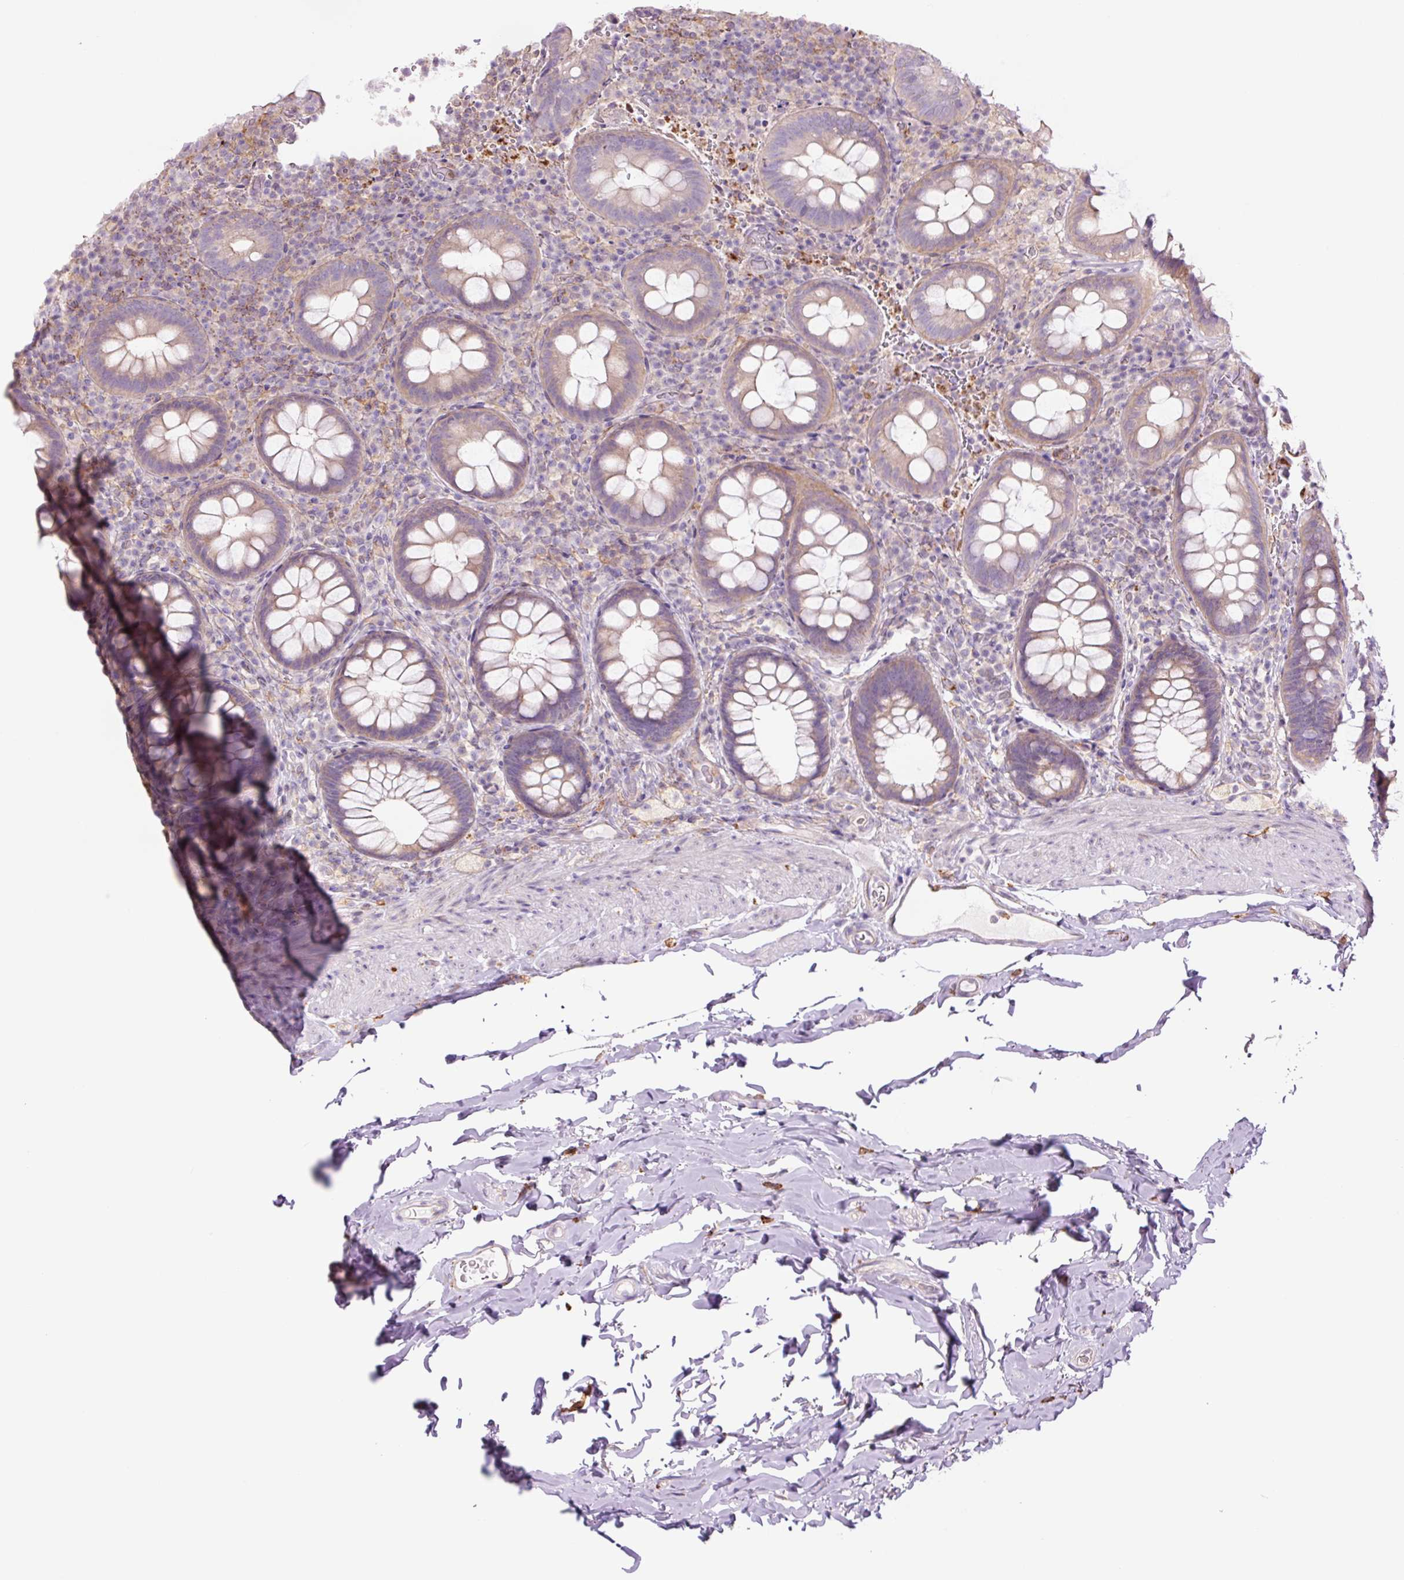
{"staining": {"intensity": "moderate", "quantity": "25%-75%", "location": "cytoplasmic/membranous"}, "tissue": "rectum", "cell_type": "Glandular cells", "image_type": "normal", "snomed": [{"axis": "morphology", "description": "Normal tissue, NOS"}, {"axis": "topography", "description": "Rectum"}], "caption": "Immunohistochemical staining of unremarkable rectum reveals moderate cytoplasmic/membranous protein staining in approximately 25%-75% of glandular cells.", "gene": "SH2D6", "patient": {"sex": "female", "age": 69}}